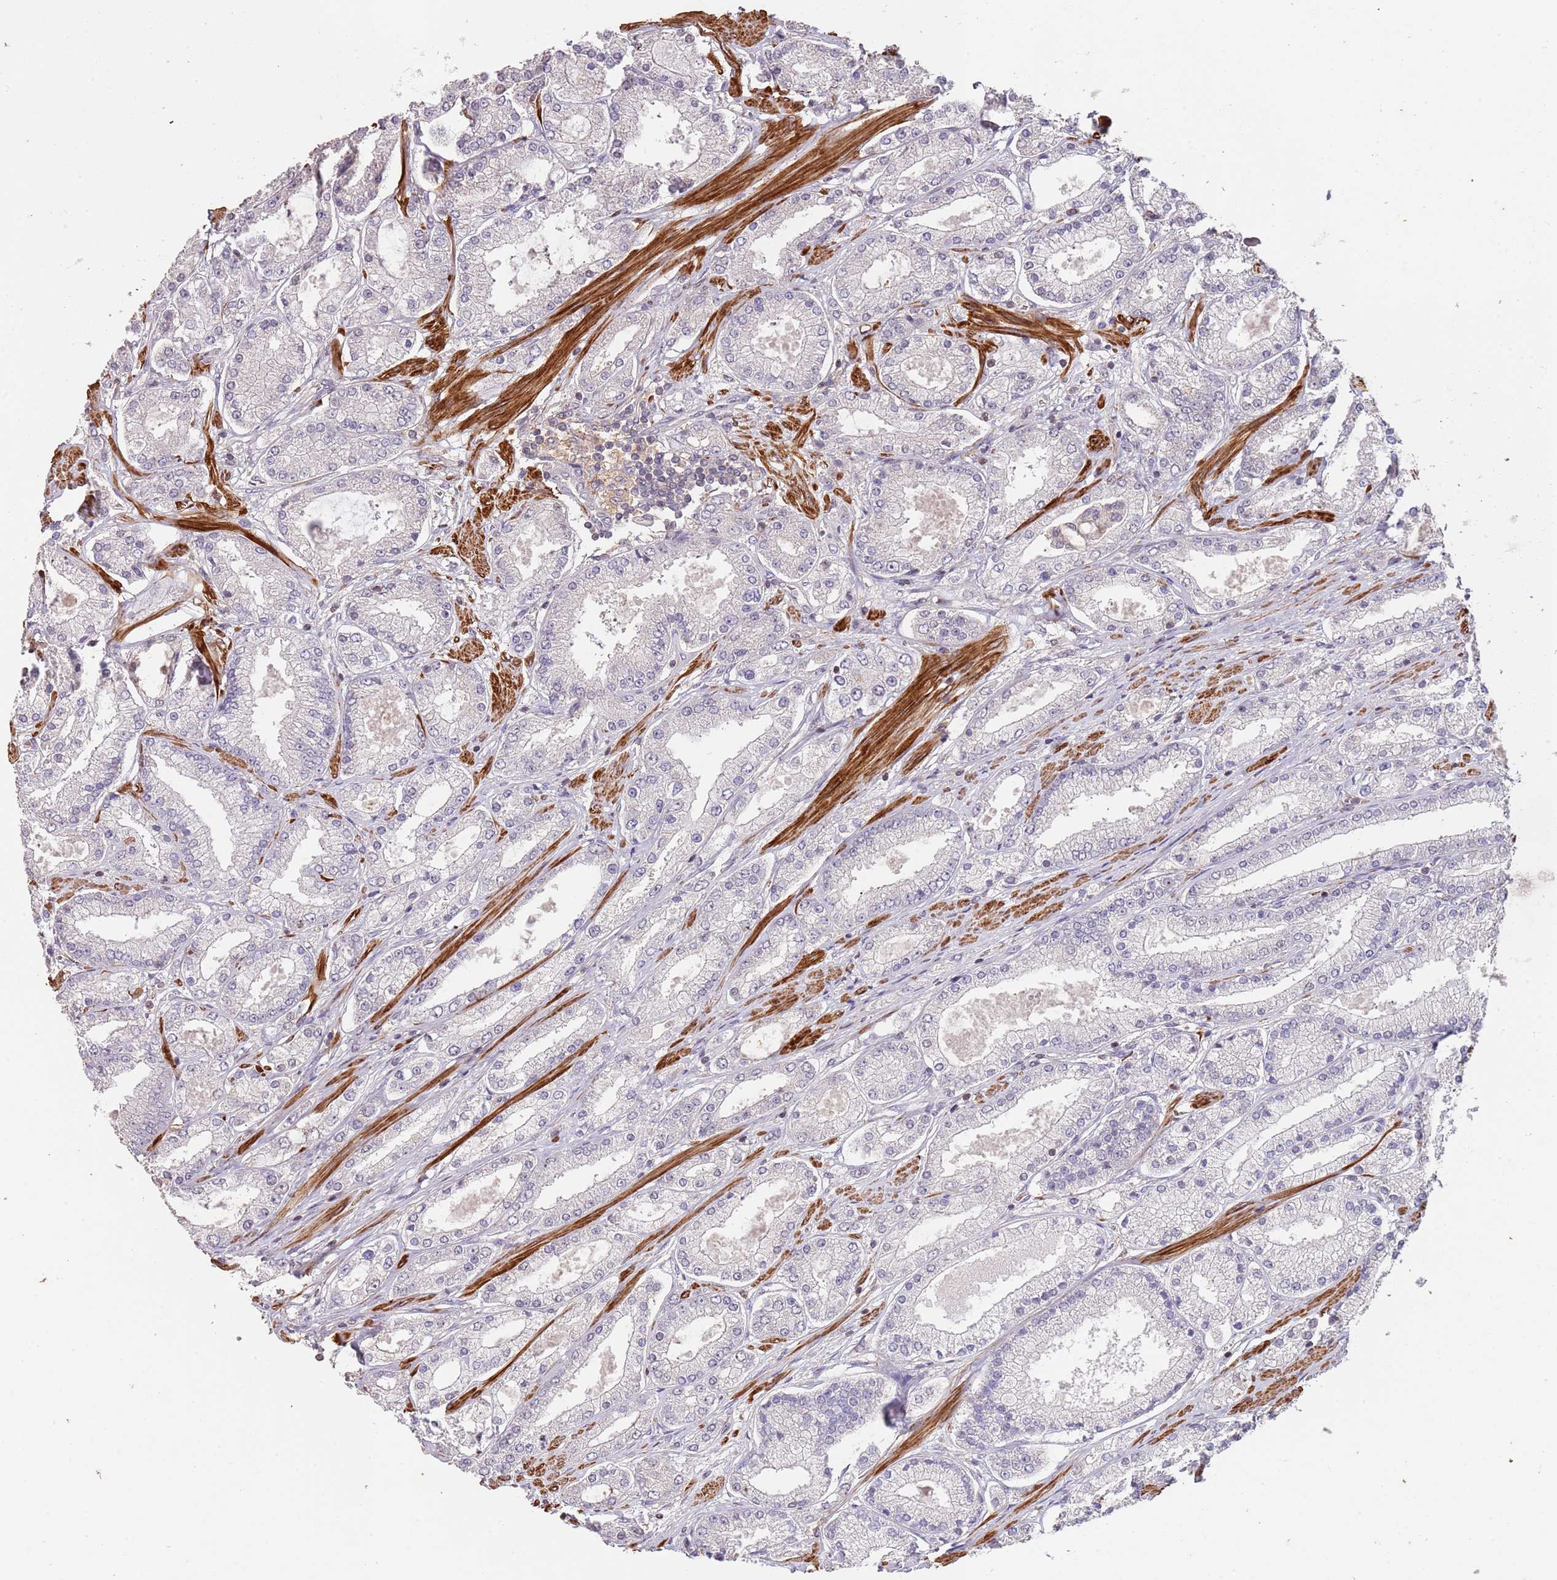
{"staining": {"intensity": "negative", "quantity": "none", "location": "none"}, "tissue": "prostate cancer", "cell_type": "Tumor cells", "image_type": "cancer", "snomed": [{"axis": "morphology", "description": "Adenocarcinoma, High grade"}, {"axis": "topography", "description": "Prostate"}], "caption": "Immunohistochemistry (IHC) histopathology image of prostate cancer stained for a protein (brown), which demonstrates no staining in tumor cells.", "gene": "ADTRP", "patient": {"sex": "male", "age": 69}}